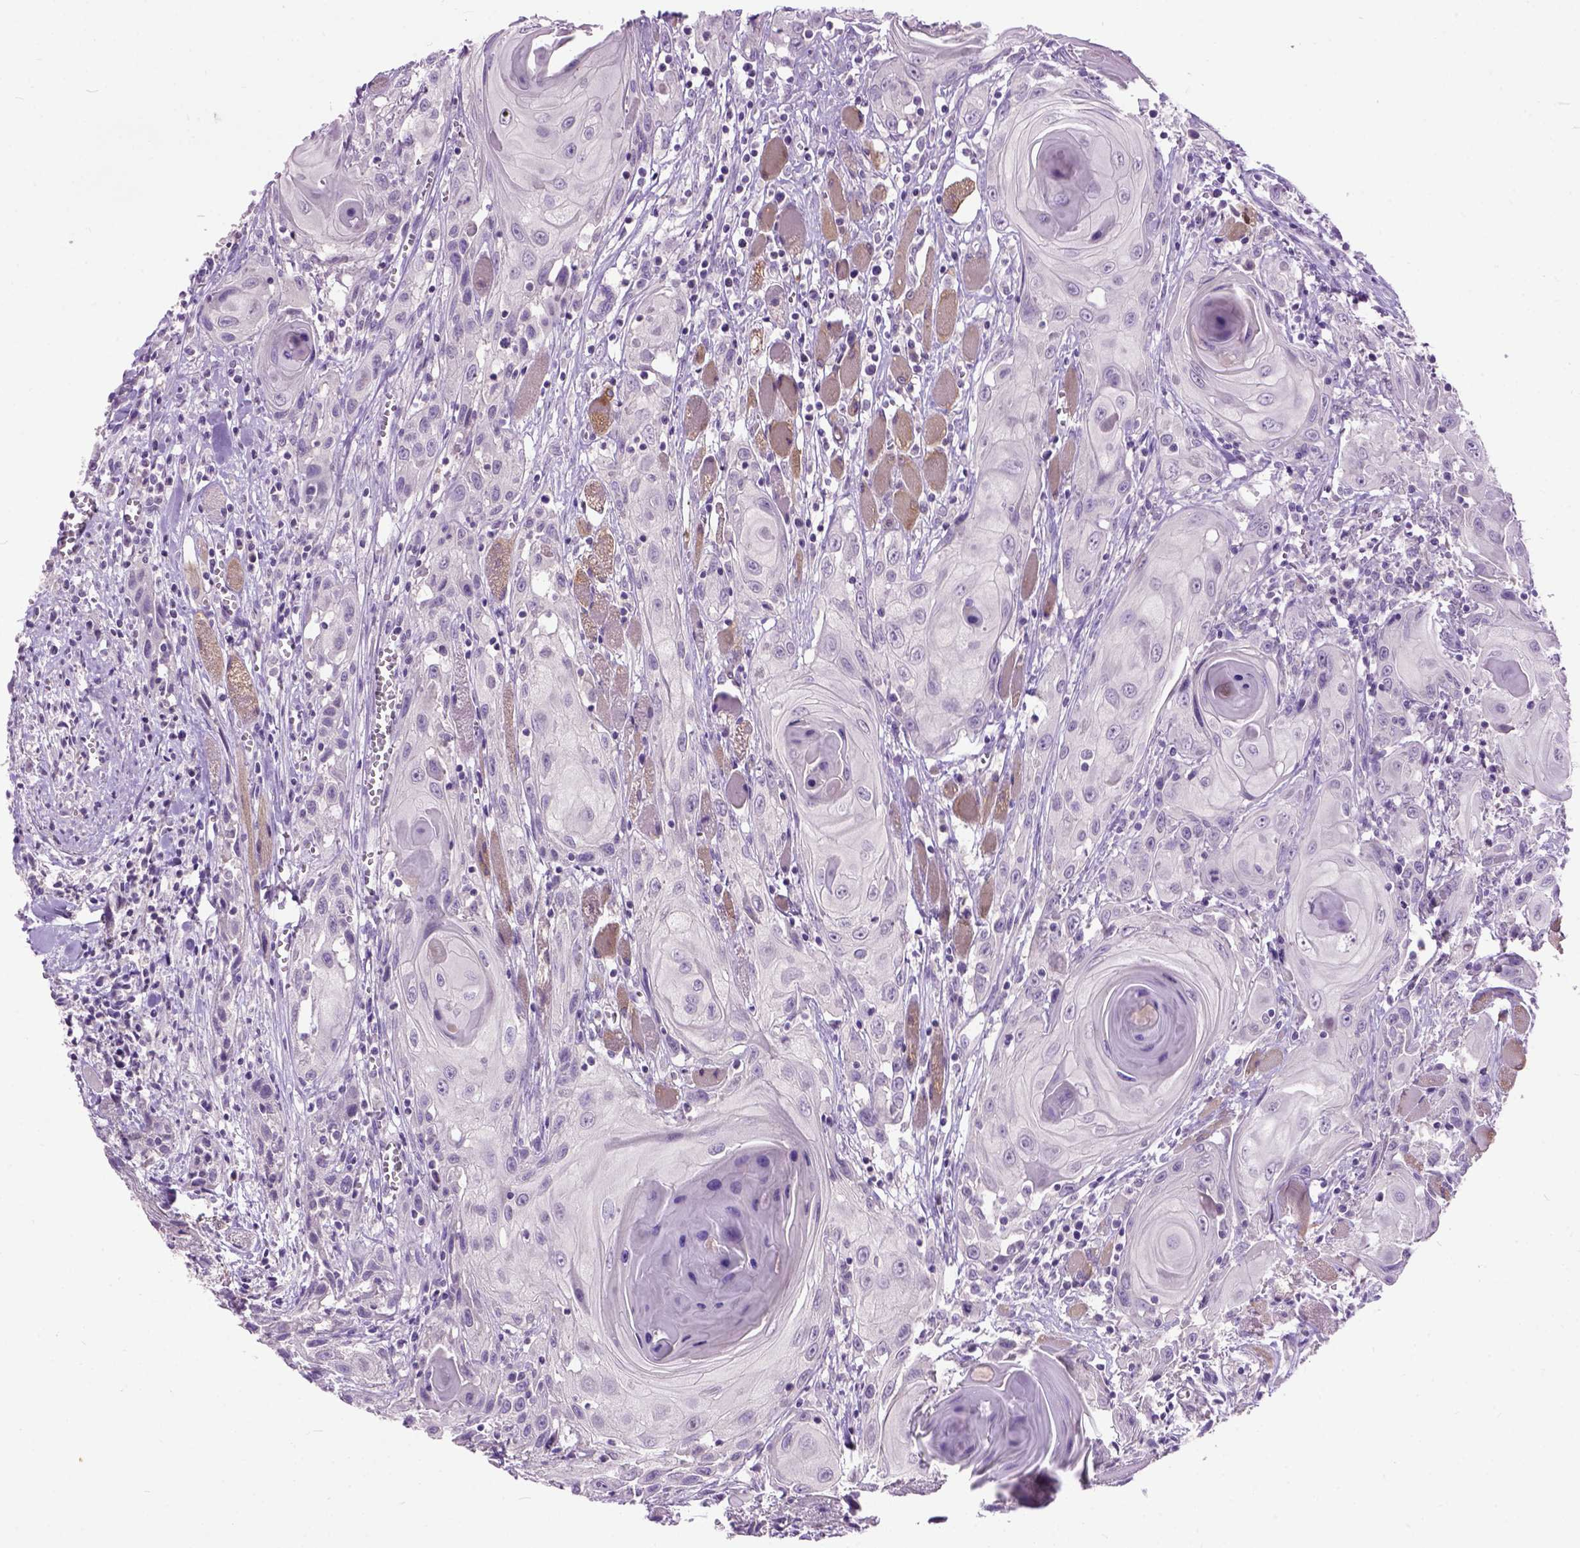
{"staining": {"intensity": "negative", "quantity": "none", "location": "none"}, "tissue": "head and neck cancer", "cell_type": "Tumor cells", "image_type": "cancer", "snomed": [{"axis": "morphology", "description": "Squamous cell carcinoma, NOS"}, {"axis": "topography", "description": "Head-Neck"}], "caption": "DAB (3,3'-diaminobenzidine) immunohistochemical staining of head and neck cancer (squamous cell carcinoma) exhibits no significant expression in tumor cells.", "gene": "MAPT", "patient": {"sex": "female", "age": 80}}